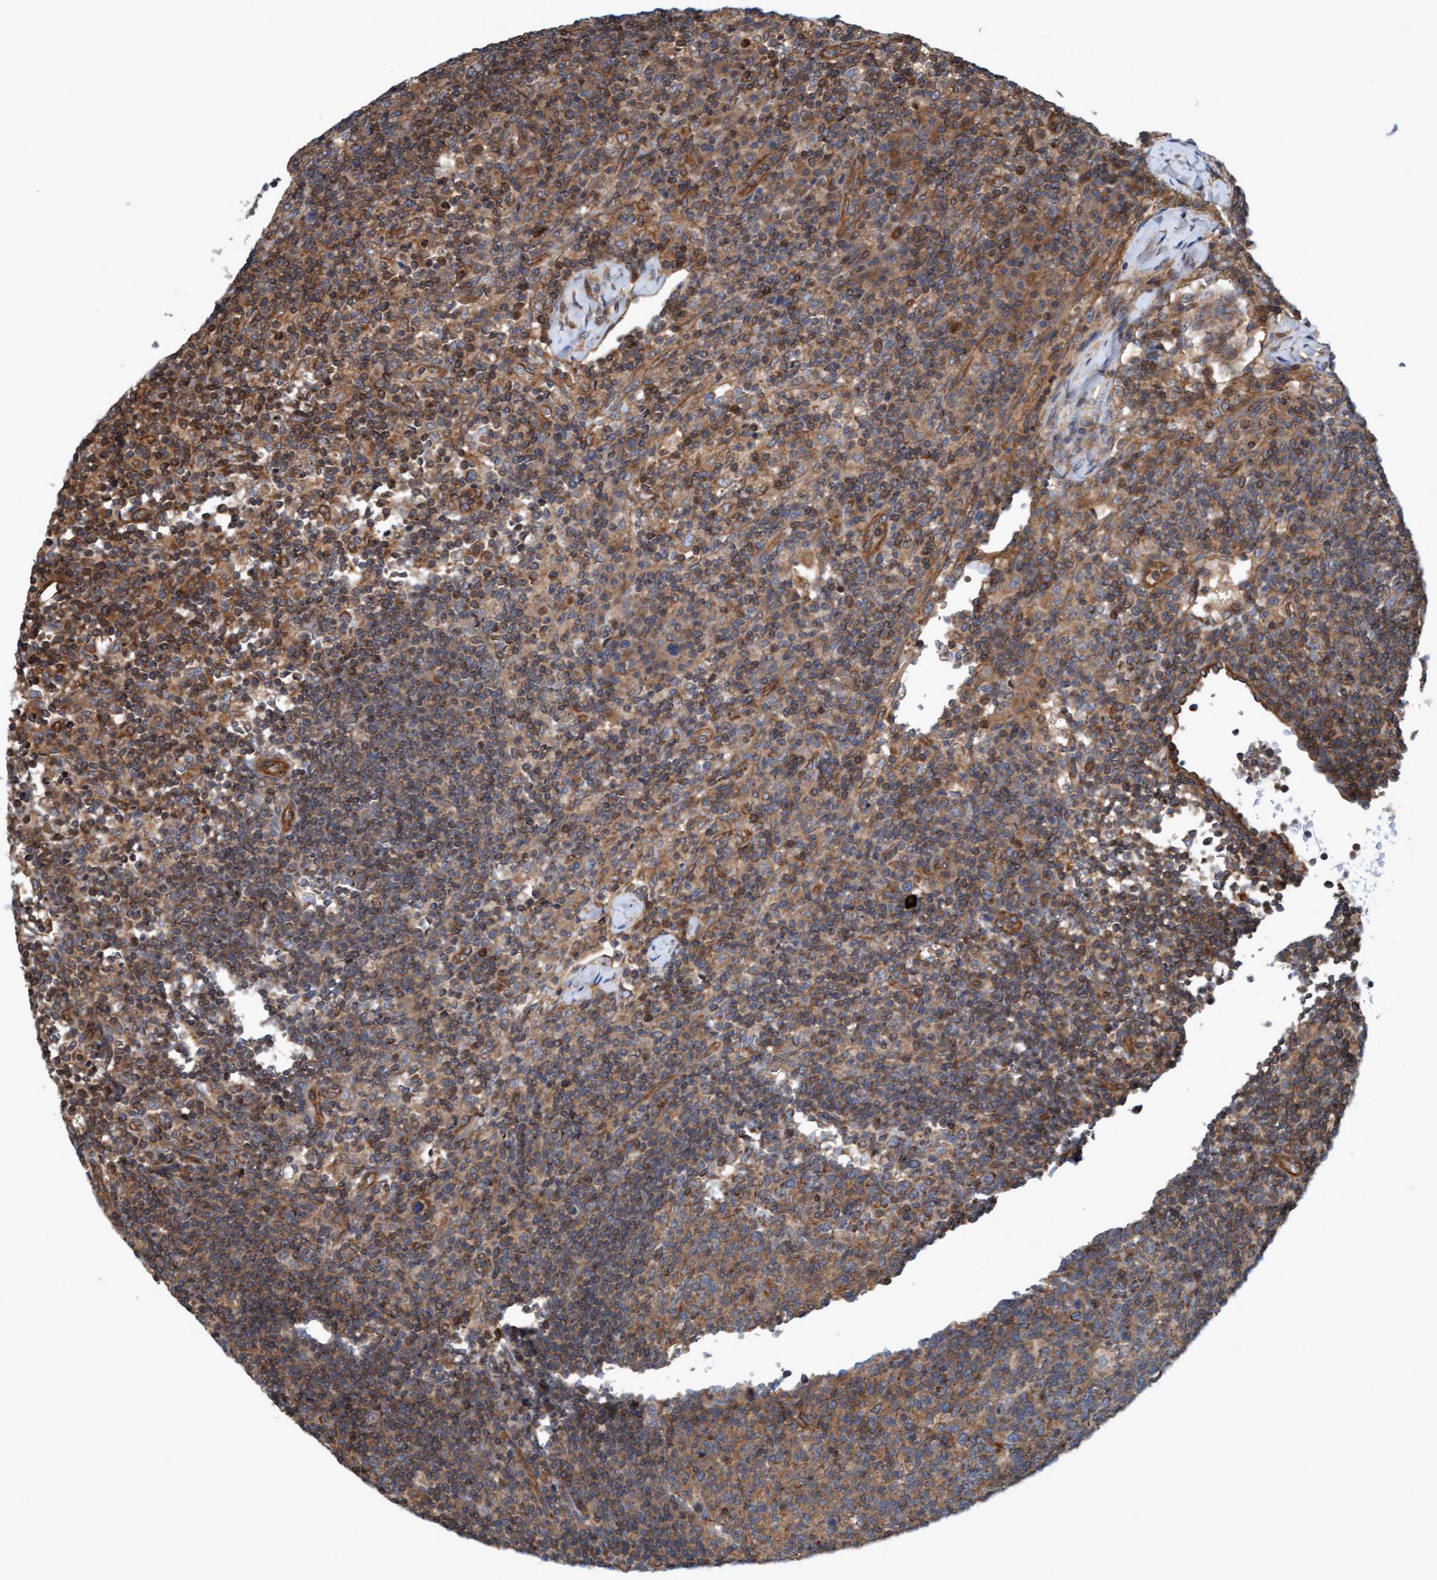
{"staining": {"intensity": "moderate", "quantity": ">75%", "location": "cytoplasmic/membranous"}, "tissue": "lymph node", "cell_type": "Germinal center cells", "image_type": "normal", "snomed": [{"axis": "morphology", "description": "Normal tissue, NOS"}, {"axis": "morphology", "description": "Inflammation, NOS"}, {"axis": "topography", "description": "Lymph node"}], "caption": "Germinal center cells reveal medium levels of moderate cytoplasmic/membranous expression in approximately >75% of cells in benign human lymph node. (Stains: DAB (3,3'-diaminobenzidine) in brown, nuclei in blue, Microscopy: brightfield microscopy at high magnification).", "gene": "ERAL1", "patient": {"sex": "male", "age": 55}}